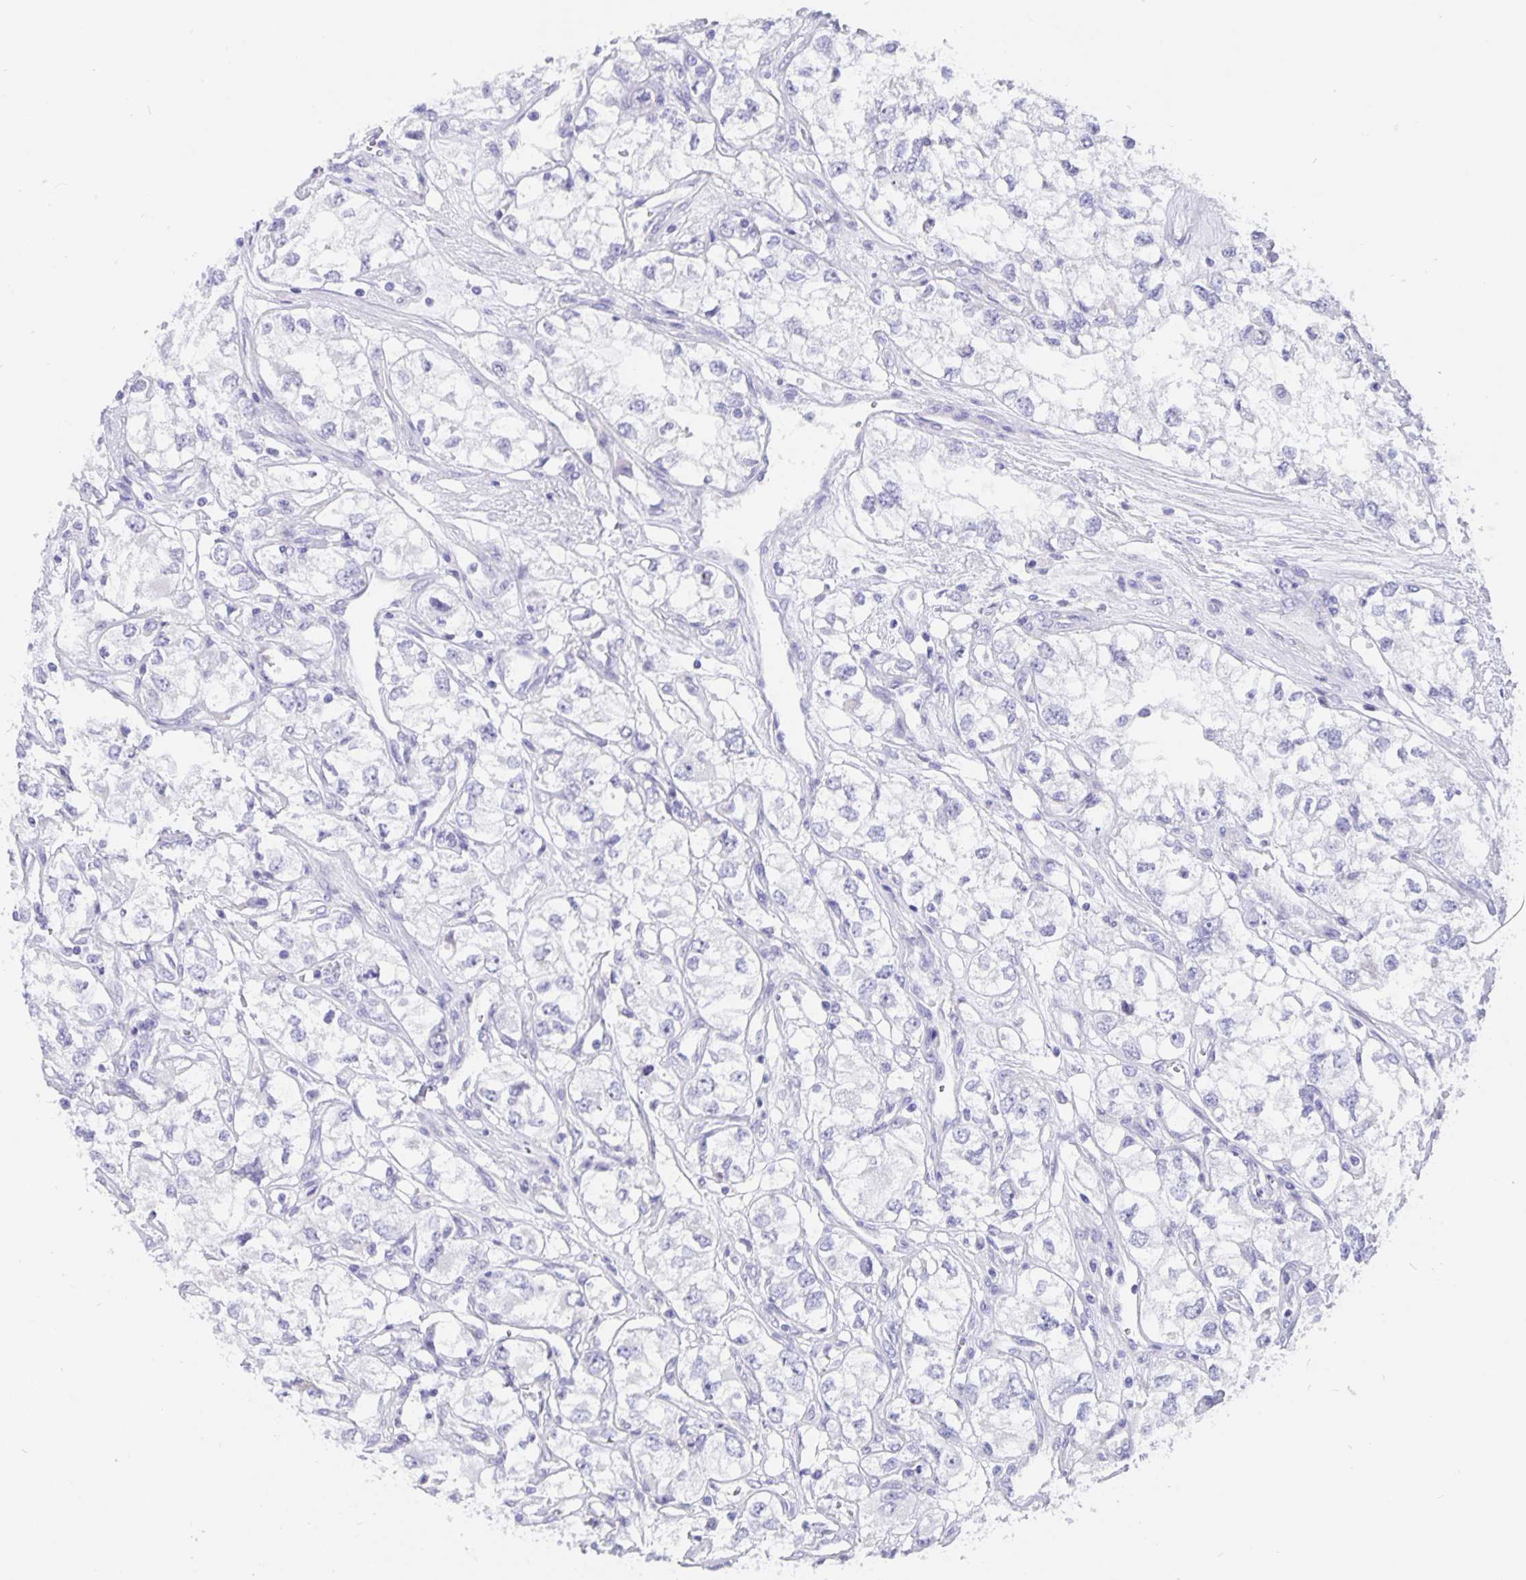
{"staining": {"intensity": "negative", "quantity": "none", "location": "none"}, "tissue": "renal cancer", "cell_type": "Tumor cells", "image_type": "cancer", "snomed": [{"axis": "morphology", "description": "Adenocarcinoma, NOS"}, {"axis": "topography", "description": "Kidney"}], "caption": "This is a histopathology image of immunohistochemistry staining of renal cancer, which shows no expression in tumor cells.", "gene": "ERMN", "patient": {"sex": "female", "age": 59}}